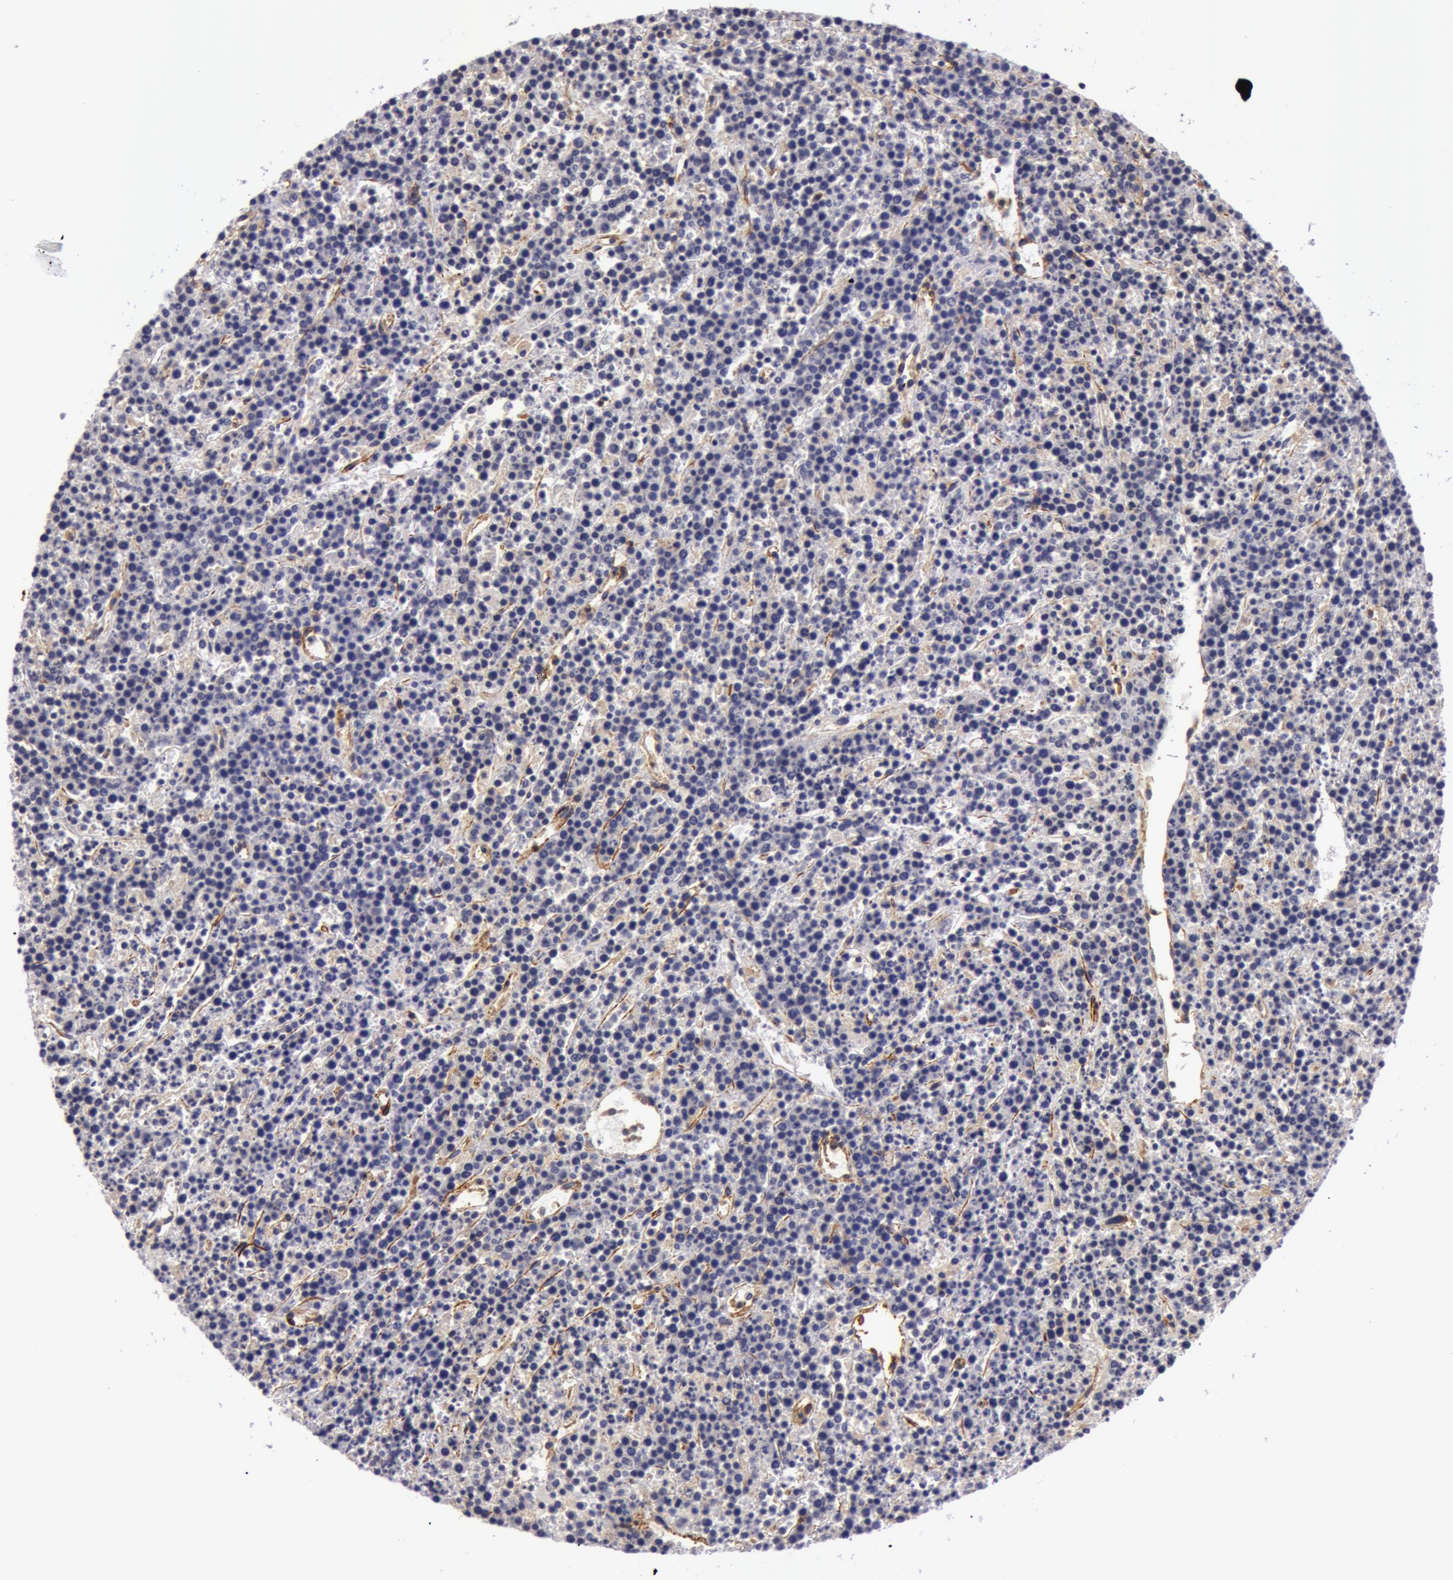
{"staining": {"intensity": "negative", "quantity": "none", "location": "none"}, "tissue": "lymphoma", "cell_type": "Tumor cells", "image_type": "cancer", "snomed": [{"axis": "morphology", "description": "Malignant lymphoma, non-Hodgkin's type, High grade"}, {"axis": "topography", "description": "Ovary"}], "caption": "This is an IHC image of high-grade malignant lymphoma, non-Hodgkin's type. There is no staining in tumor cells.", "gene": "IL23A", "patient": {"sex": "female", "age": 56}}